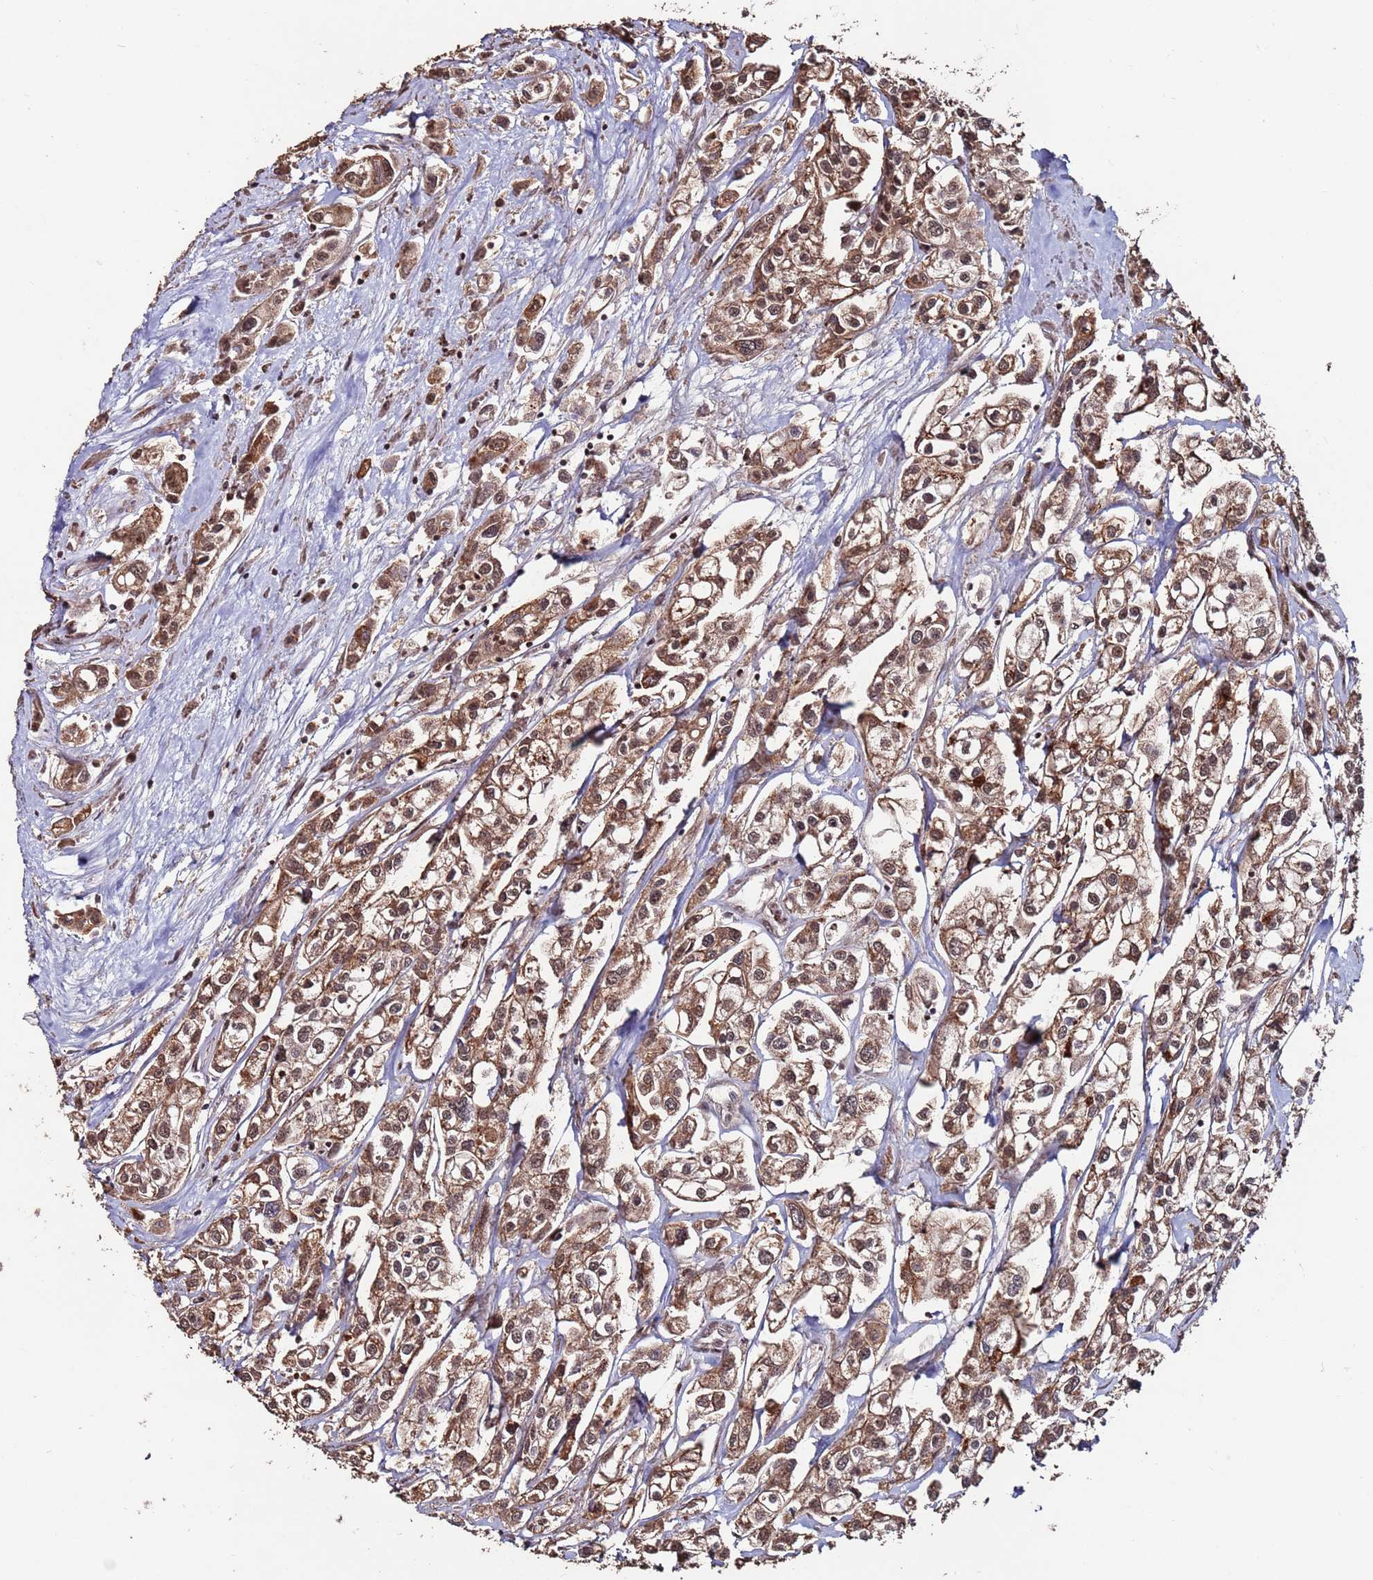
{"staining": {"intensity": "moderate", "quantity": ">75%", "location": "cytoplasmic/membranous,nuclear"}, "tissue": "urothelial cancer", "cell_type": "Tumor cells", "image_type": "cancer", "snomed": [{"axis": "morphology", "description": "Urothelial carcinoma, High grade"}, {"axis": "topography", "description": "Urinary bladder"}], "caption": "Tumor cells demonstrate medium levels of moderate cytoplasmic/membranous and nuclear expression in approximately >75% of cells in human high-grade urothelial carcinoma. Nuclei are stained in blue.", "gene": "PRR7", "patient": {"sex": "male", "age": 67}}